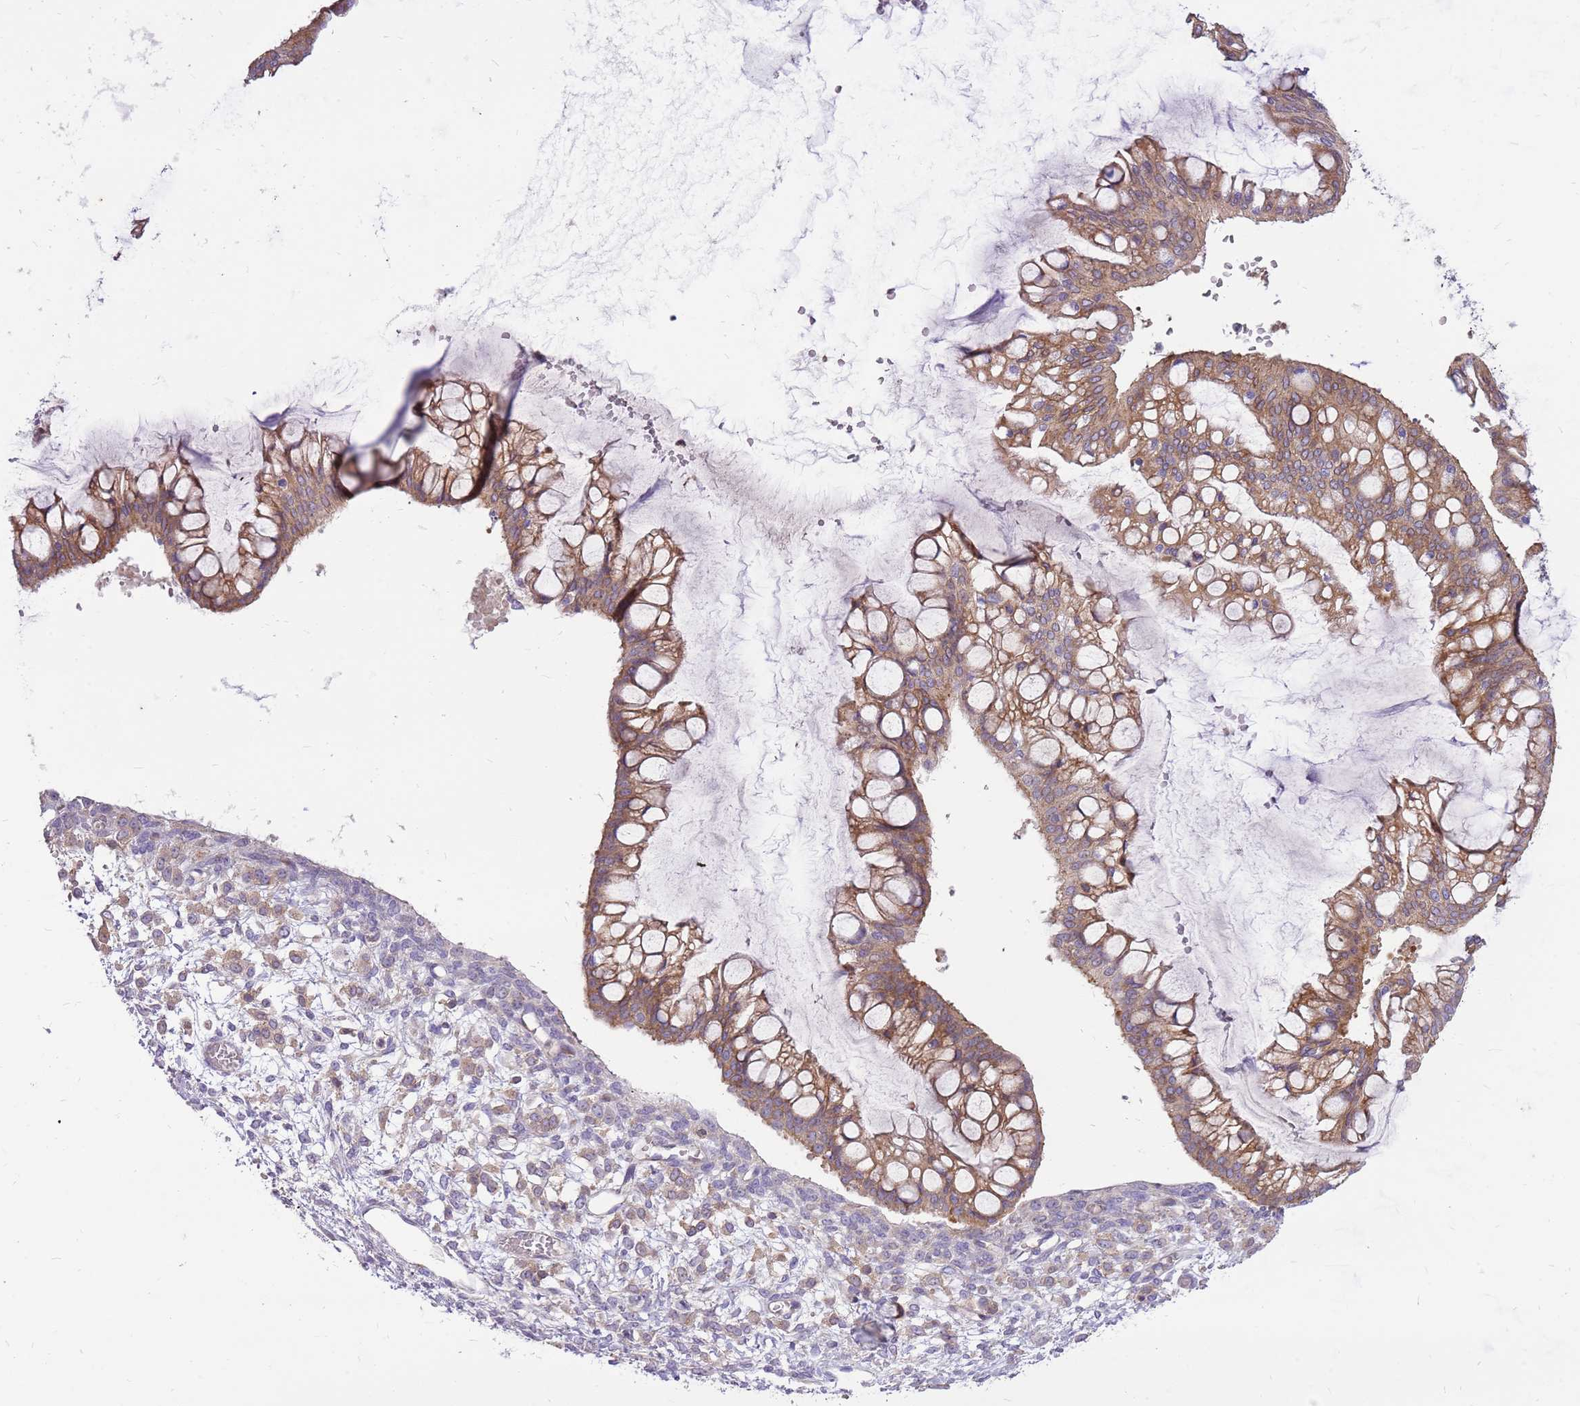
{"staining": {"intensity": "moderate", "quantity": ">75%", "location": "cytoplasmic/membranous"}, "tissue": "ovarian cancer", "cell_type": "Tumor cells", "image_type": "cancer", "snomed": [{"axis": "morphology", "description": "Cystadenocarcinoma, mucinous, NOS"}, {"axis": "topography", "description": "Ovary"}], "caption": "The histopathology image shows staining of ovarian cancer, revealing moderate cytoplasmic/membranous protein staining (brown color) within tumor cells.", "gene": "WDR90", "patient": {"sex": "female", "age": 73}}